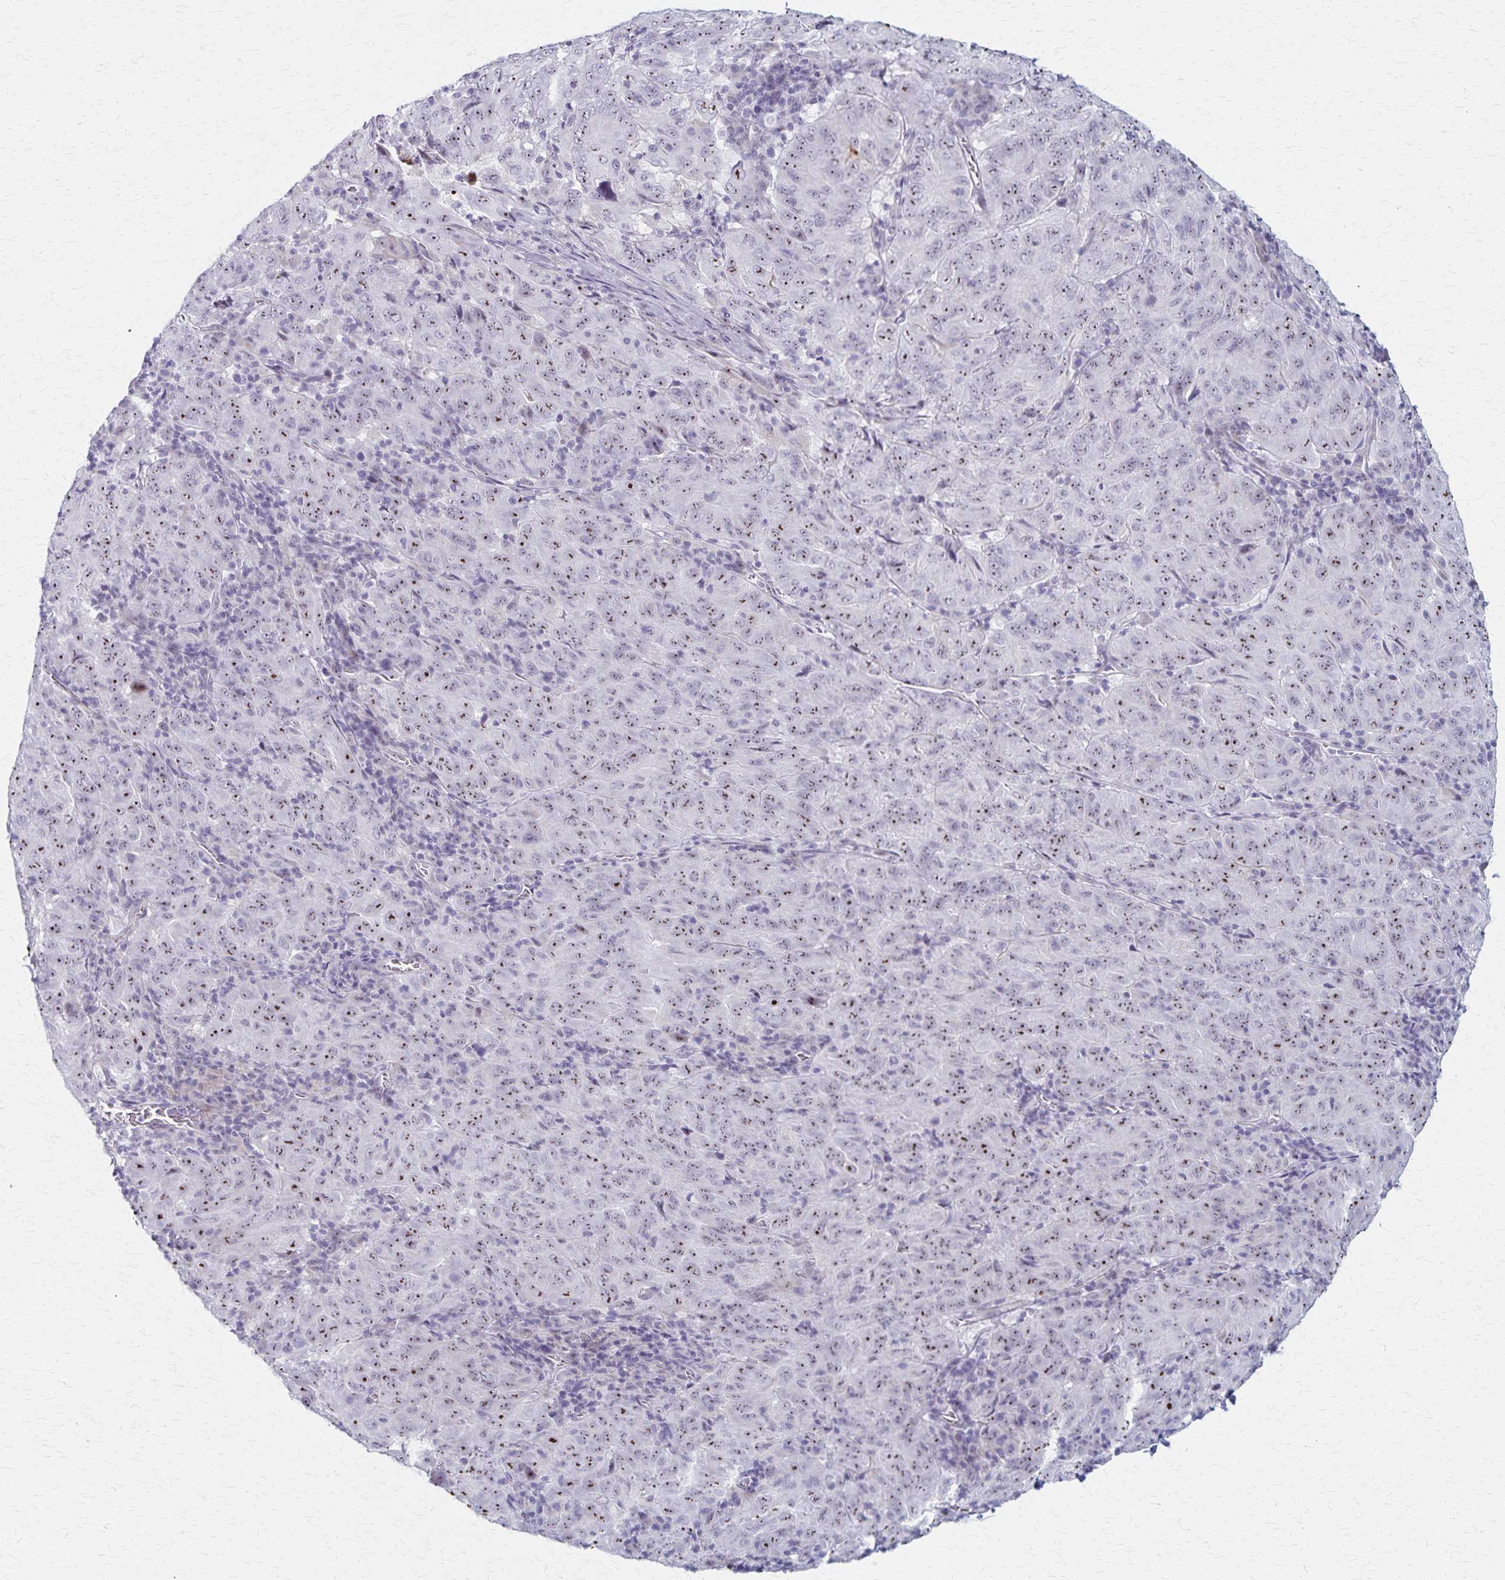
{"staining": {"intensity": "moderate", "quantity": ">75%", "location": "nuclear"}, "tissue": "pancreatic cancer", "cell_type": "Tumor cells", "image_type": "cancer", "snomed": [{"axis": "morphology", "description": "Adenocarcinoma, NOS"}, {"axis": "topography", "description": "Pancreas"}], "caption": "This micrograph demonstrates pancreatic cancer (adenocarcinoma) stained with IHC to label a protein in brown. The nuclear of tumor cells show moderate positivity for the protein. Nuclei are counter-stained blue.", "gene": "DLK2", "patient": {"sex": "male", "age": 63}}